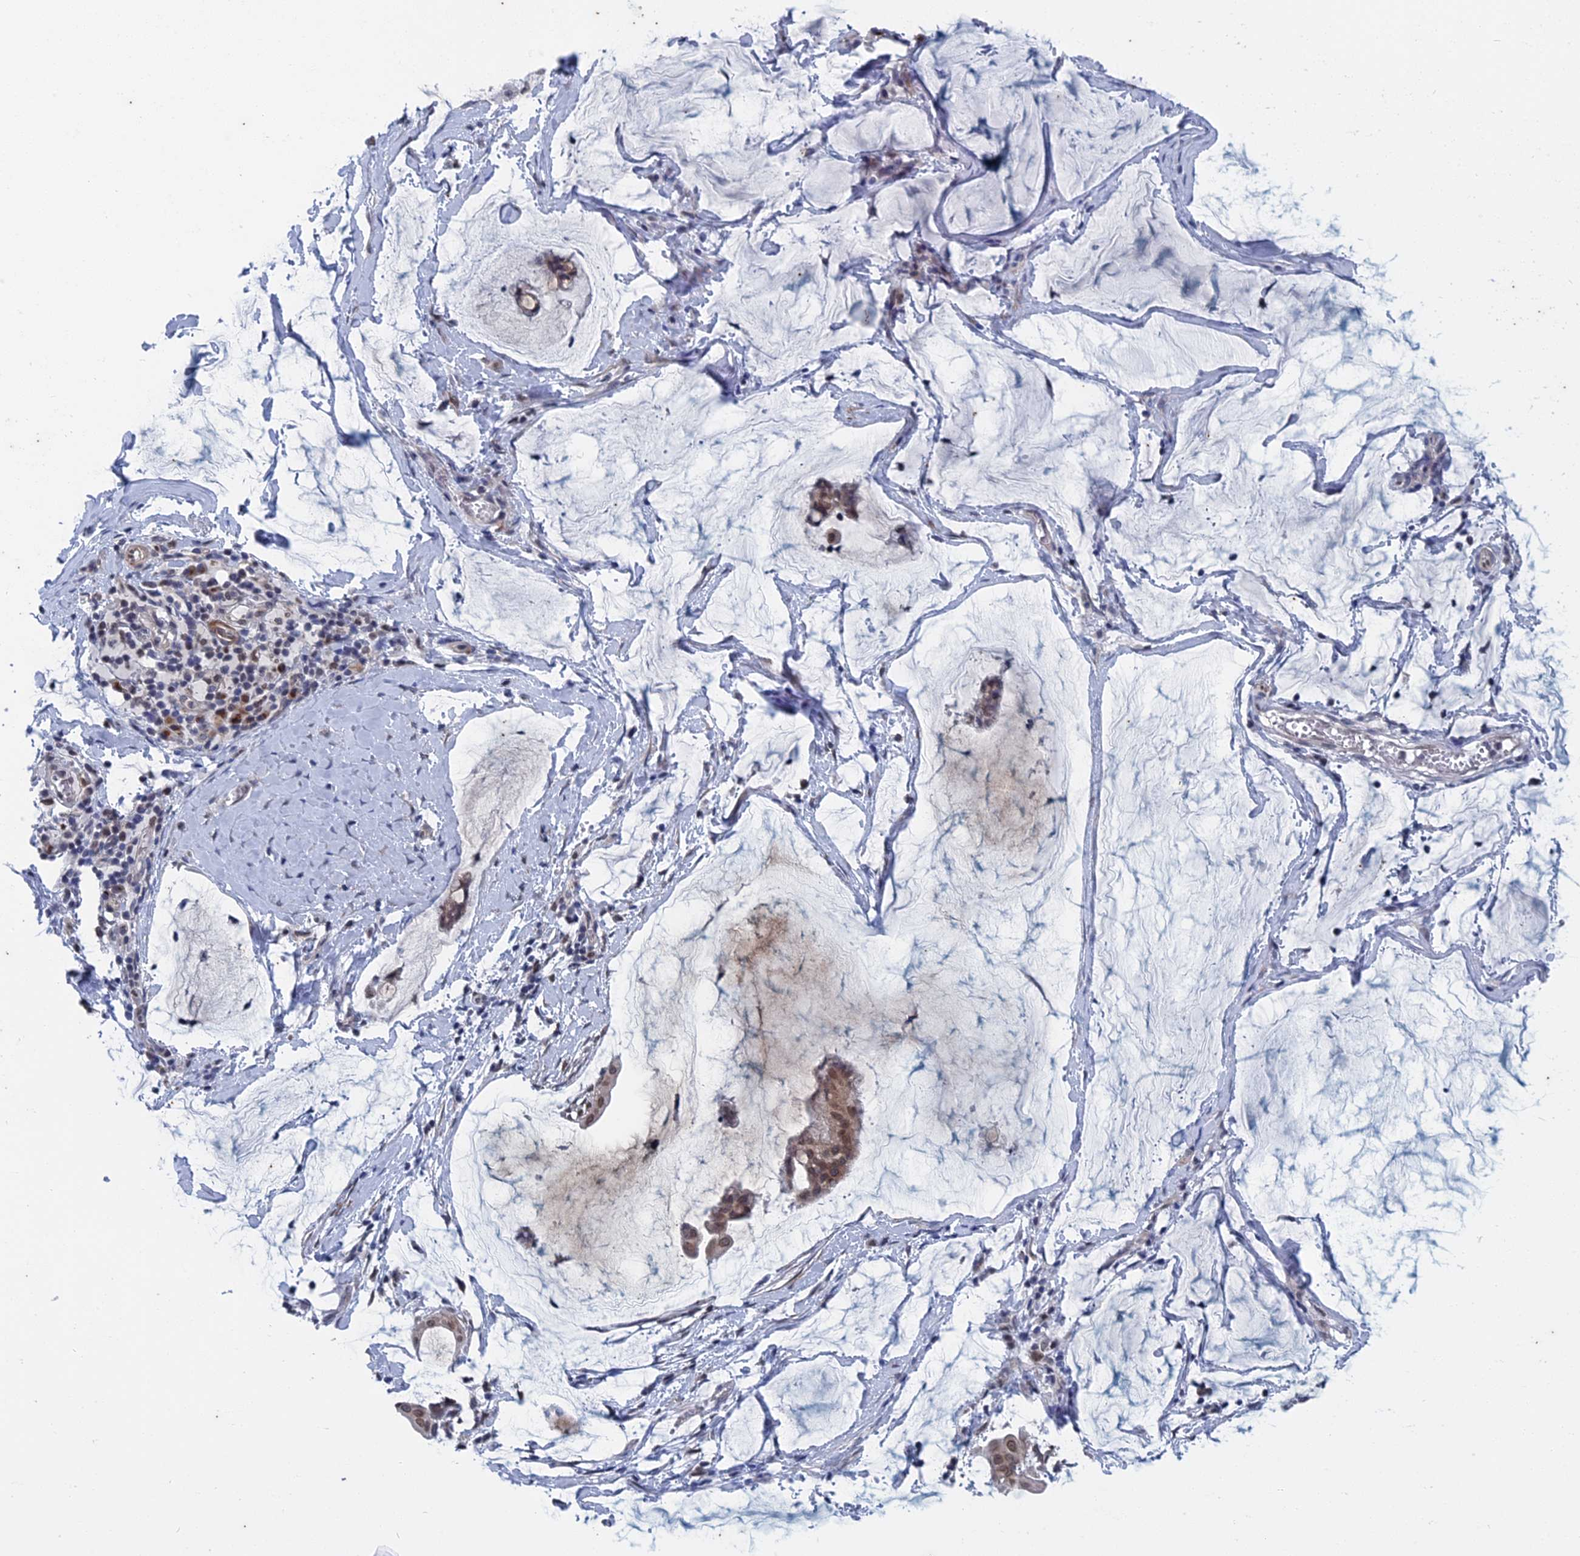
{"staining": {"intensity": "moderate", "quantity": ">75%", "location": "cytoplasmic/membranous,nuclear"}, "tissue": "ovarian cancer", "cell_type": "Tumor cells", "image_type": "cancer", "snomed": [{"axis": "morphology", "description": "Cystadenocarcinoma, mucinous, NOS"}, {"axis": "topography", "description": "Ovary"}], "caption": "Protein expression analysis of ovarian mucinous cystadenocarcinoma displays moderate cytoplasmic/membranous and nuclear expression in approximately >75% of tumor cells.", "gene": "MTRF1", "patient": {"sex": "female", "age": 73}}